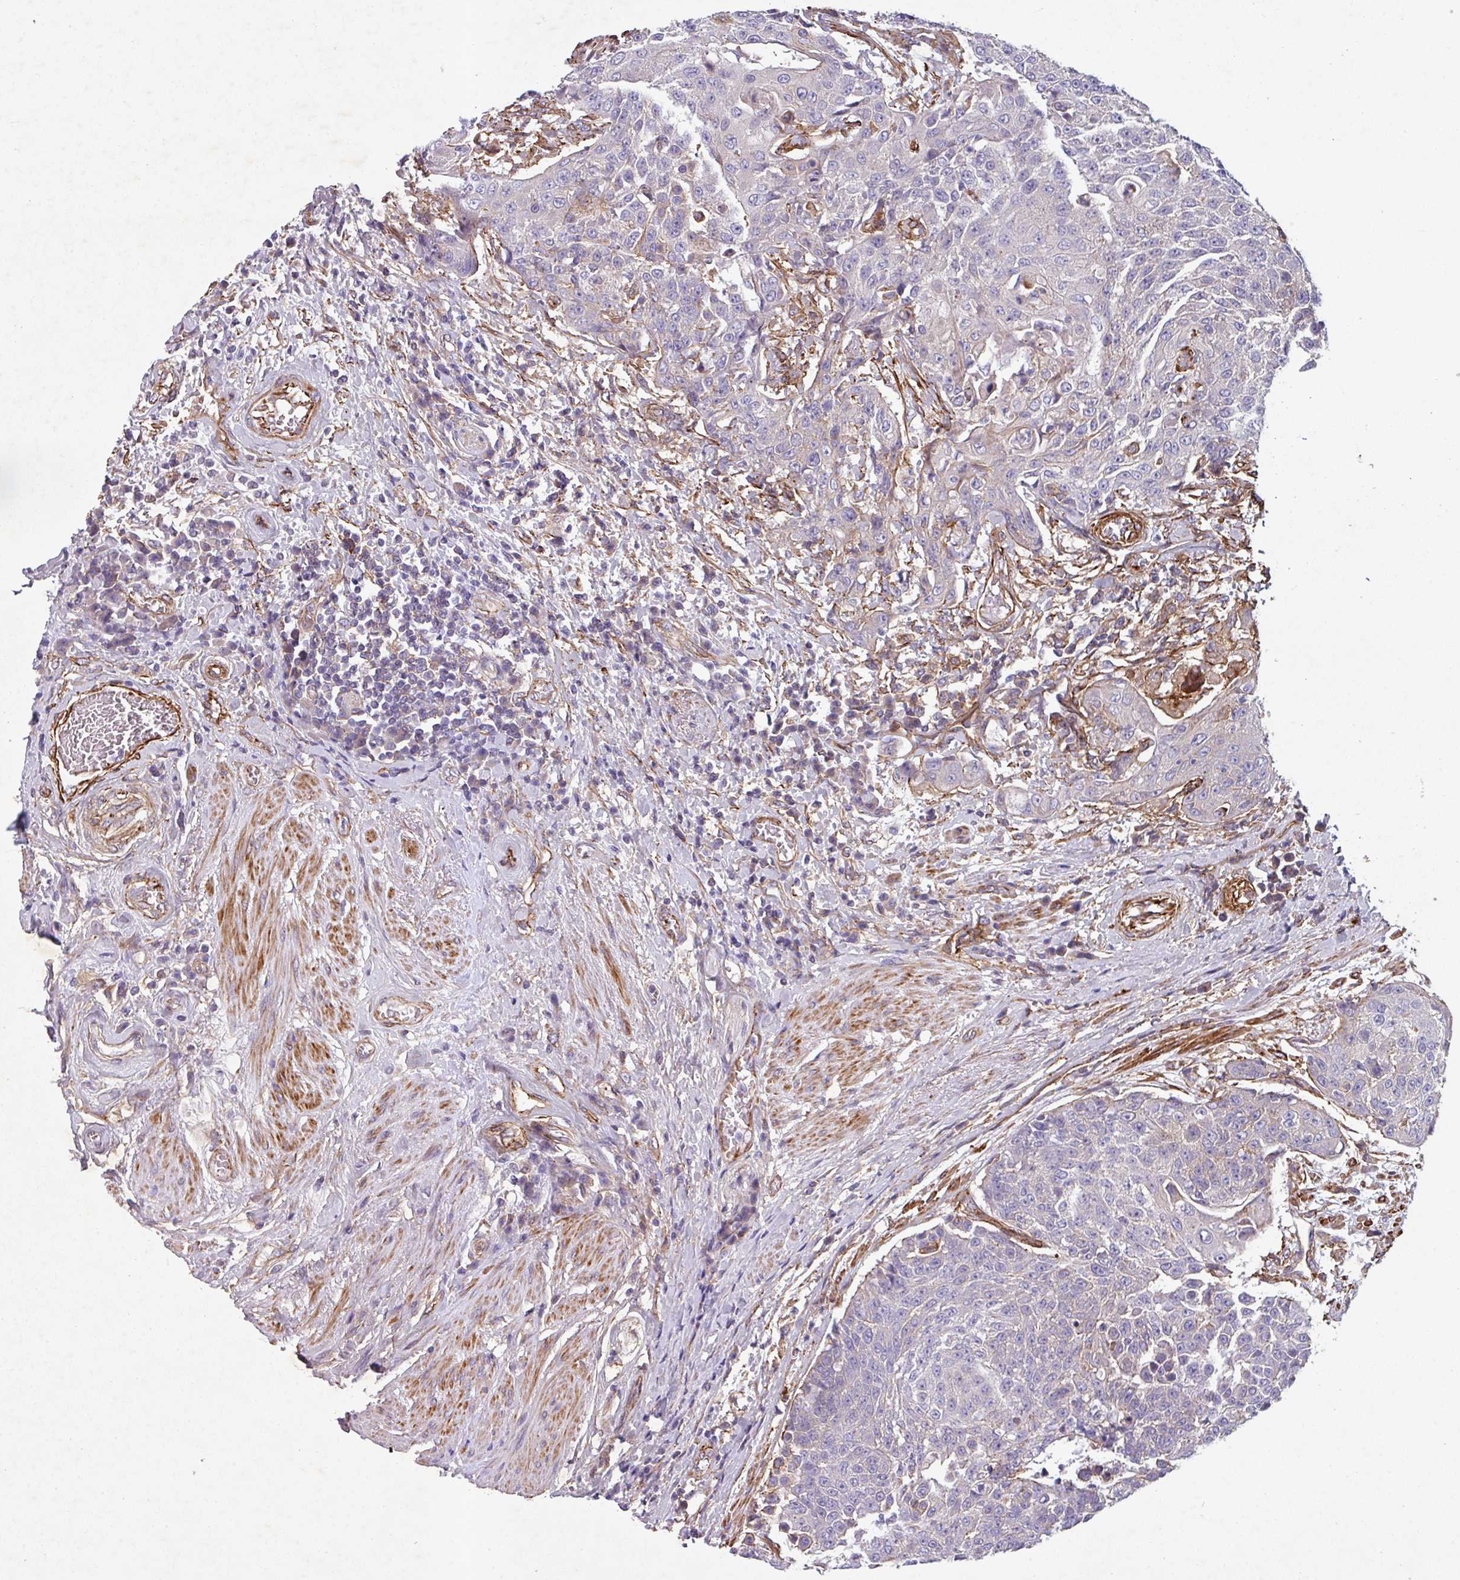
{"staining": {"intensity": "weak", "quantity": "<25%", "location": "cytoplasmic/membranous"}, "tissue": "urothelial cancer", "cell_type": "Tumor cells", "image_type": "cancer", "snomed": [{"axis": "morphology", "description": "Urothelial carcinoma, High grade"}, {"axis": "topography", "description": "Urinary bladder"}], "caption": "Tumor cells show no significant expression in high-grade urothelial carcinoma.", "gene": "ATP2C2", "patient": {"sex": "female", "age": 63}}